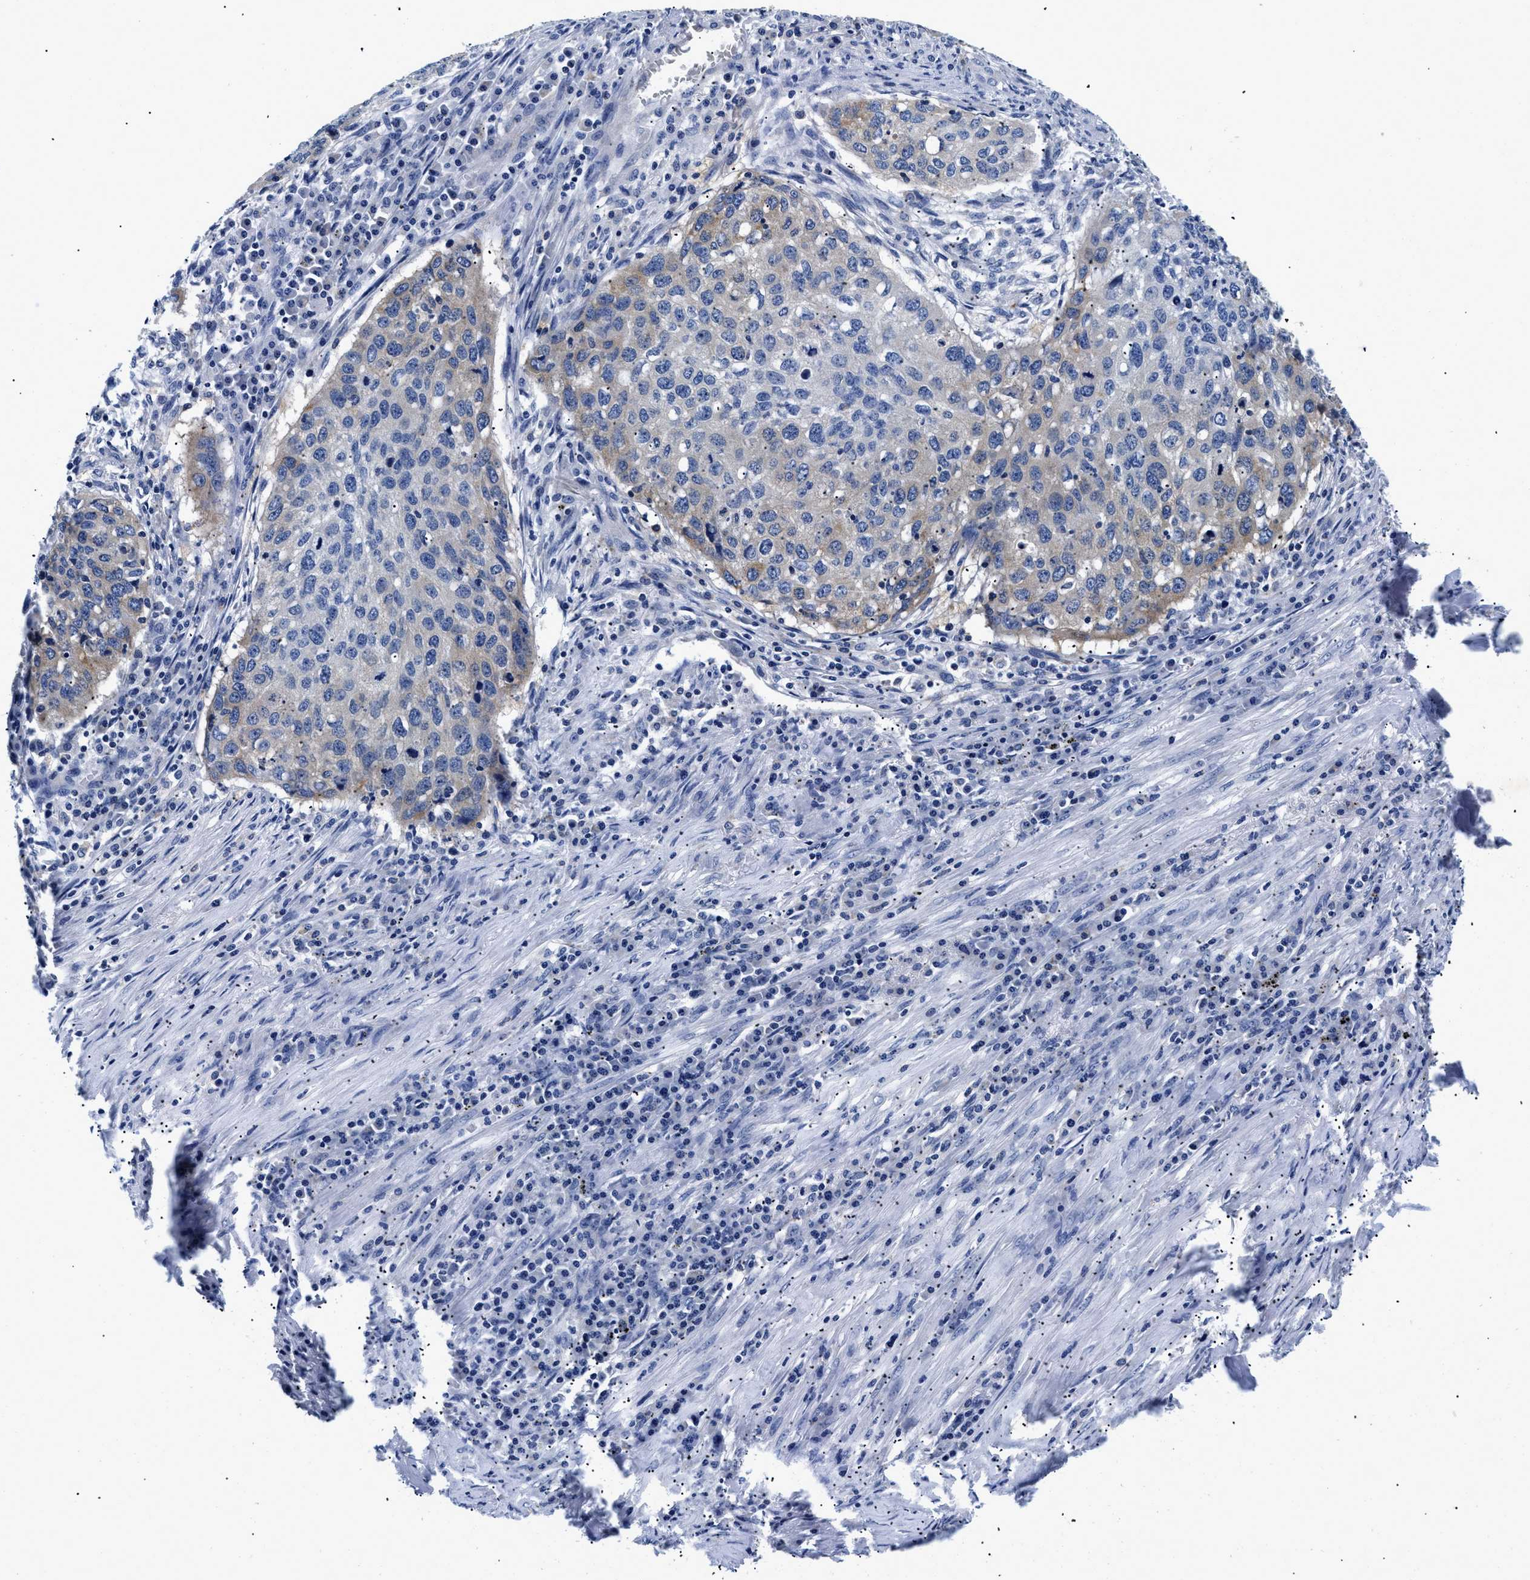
{"staining": {"intensity": "weak", "quantity": "<25%", "location": "cytoplasmic/membranous"}, "tissue": "lung cancer", "cell_type": "Tumor cells", "image_type": "cancer", "snomed": [{"axis": "morphology", "description": "Squamous cell carcinoma, NOS"}, {"axis": "topography", "description": "Lung"}], "caption": "The immunohistochemistry (IHC) micrograph has no significant expression in tumor cells of lung squamous cell carcinoma tissue.", "gene": "MEA1", "patient": {"sex": "female", "age": 63}}